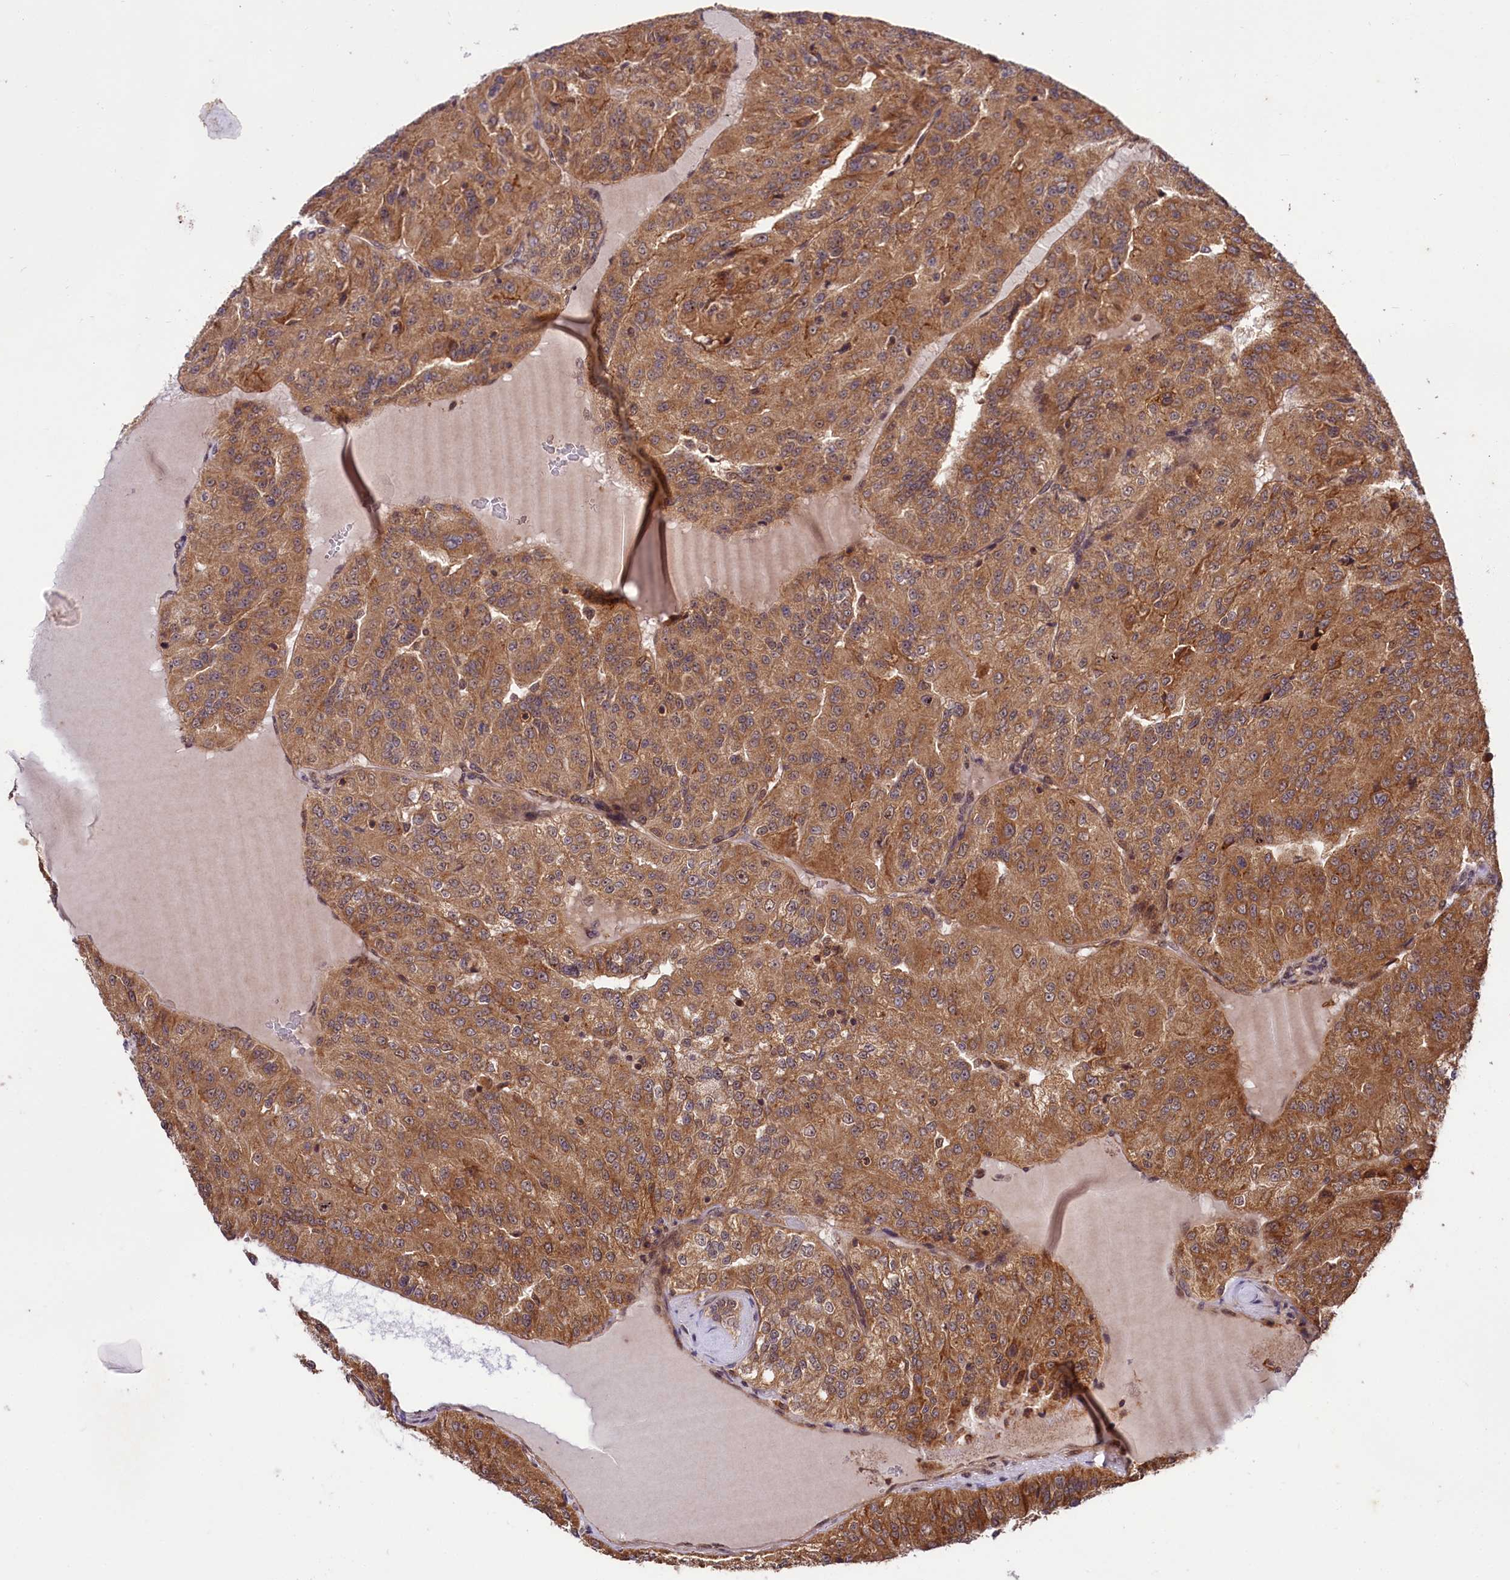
{"staining": {"intensity": "moderate", "quantity": ">75%", "location": "cytoplasmic/membranous,nuclear"}, "tissue": "renal cancer", "cell_type": "Tumor cells", "image_type": "cancer", "snomed": [{"axis": "morphology", "description": "Adenocarcinoma, NOS"}, {"axis": "topography", "description": "Kidney"}], "caption": "Renal adenocarcinoma stained with a brown dye exhibits moderate cytoplasmic/membranous and nuclear positive staining in about >75% of tumor cells.", "gene": "UBE3A", "patient": {"sex": "female", "age": 63}}